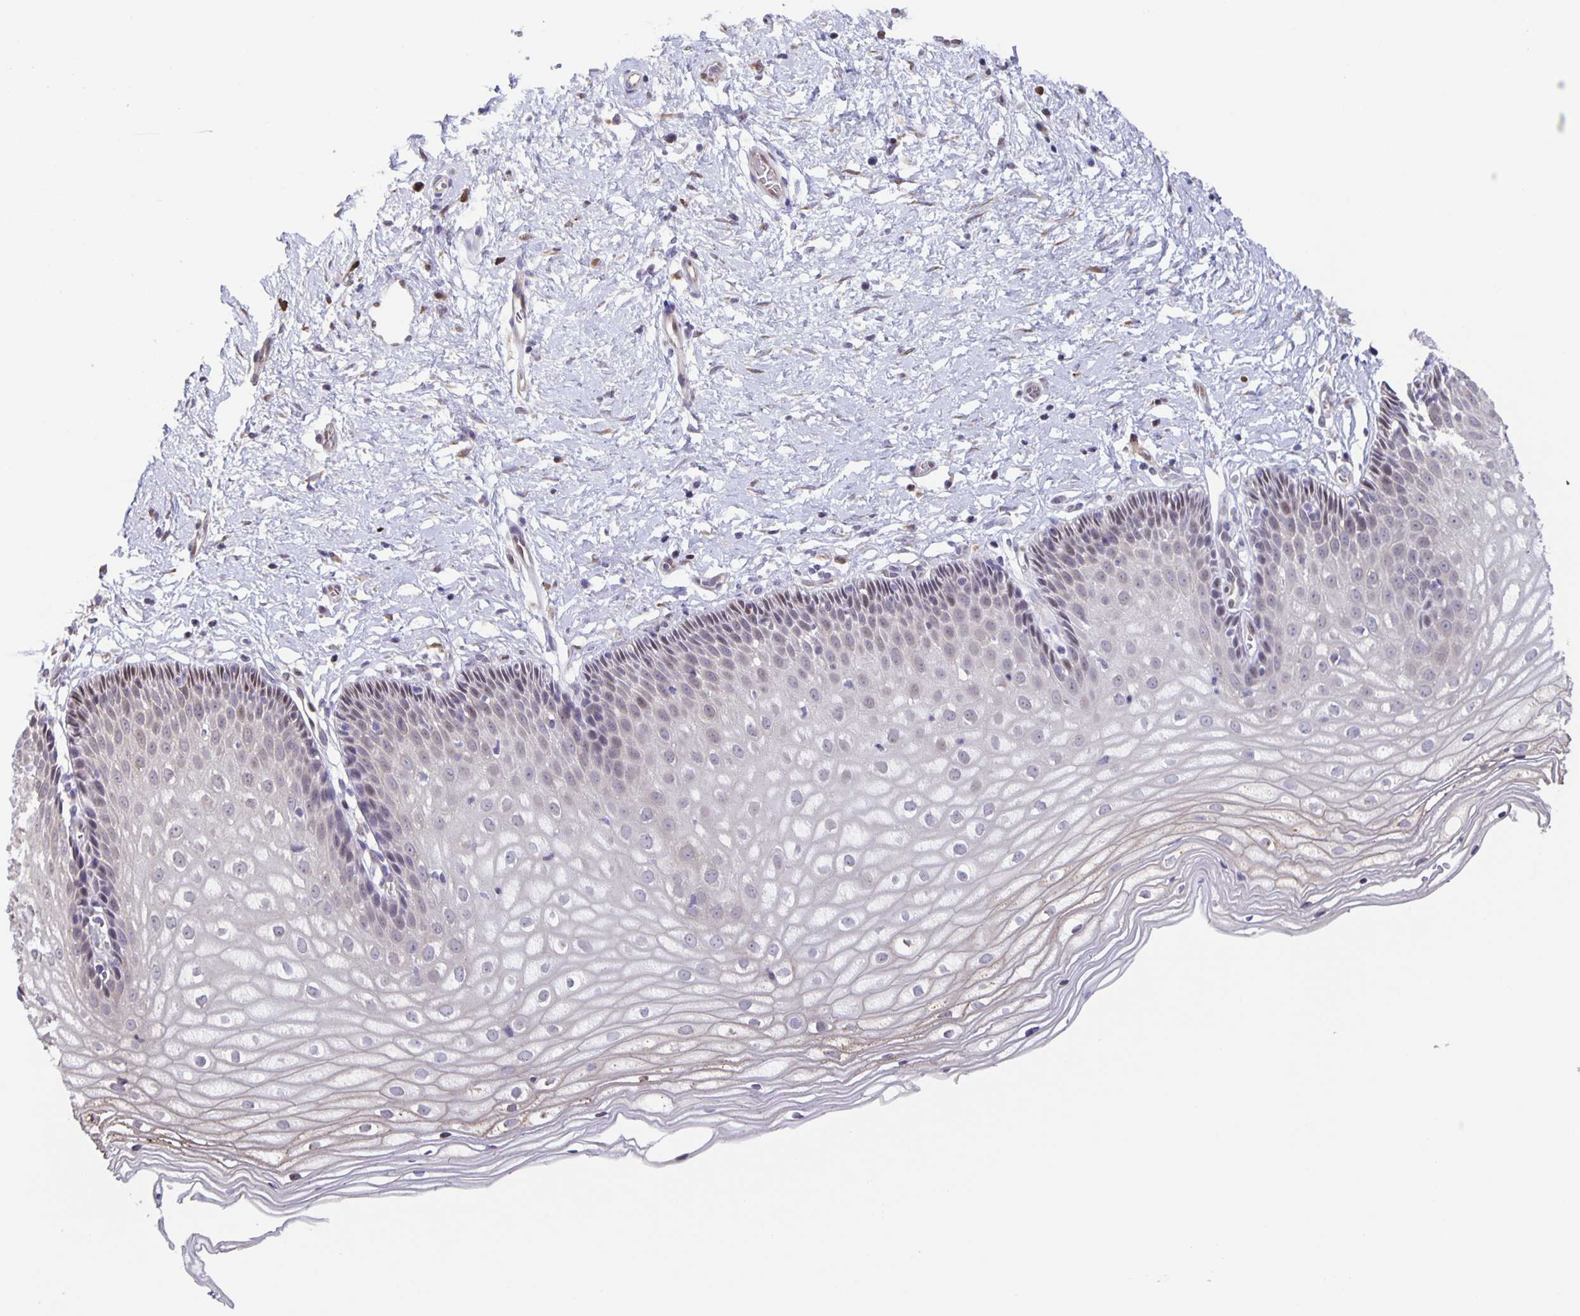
{"staining": {"intensity": "moderate", "quantity": ">75%", "location": "nuclear"}, "tissue": "cervix", "cell_type": "Glandular cells", "image_type": "normal", "snomed": [{"axis": "morphology", "description": "Normal tissue, NOS"}, {"axis": "topography", "description": "Cervix"}], "caption": "The micrograph reveals immunohistochemical staining of normal cervix. There is moderate nuclear staining is appreciated in about >75% of glandular cells. (DAB = brown stain, brightfield microscopy at high magnification).", "gene": "MAPK12", "patient": {"sex": "female", "age": 36}}